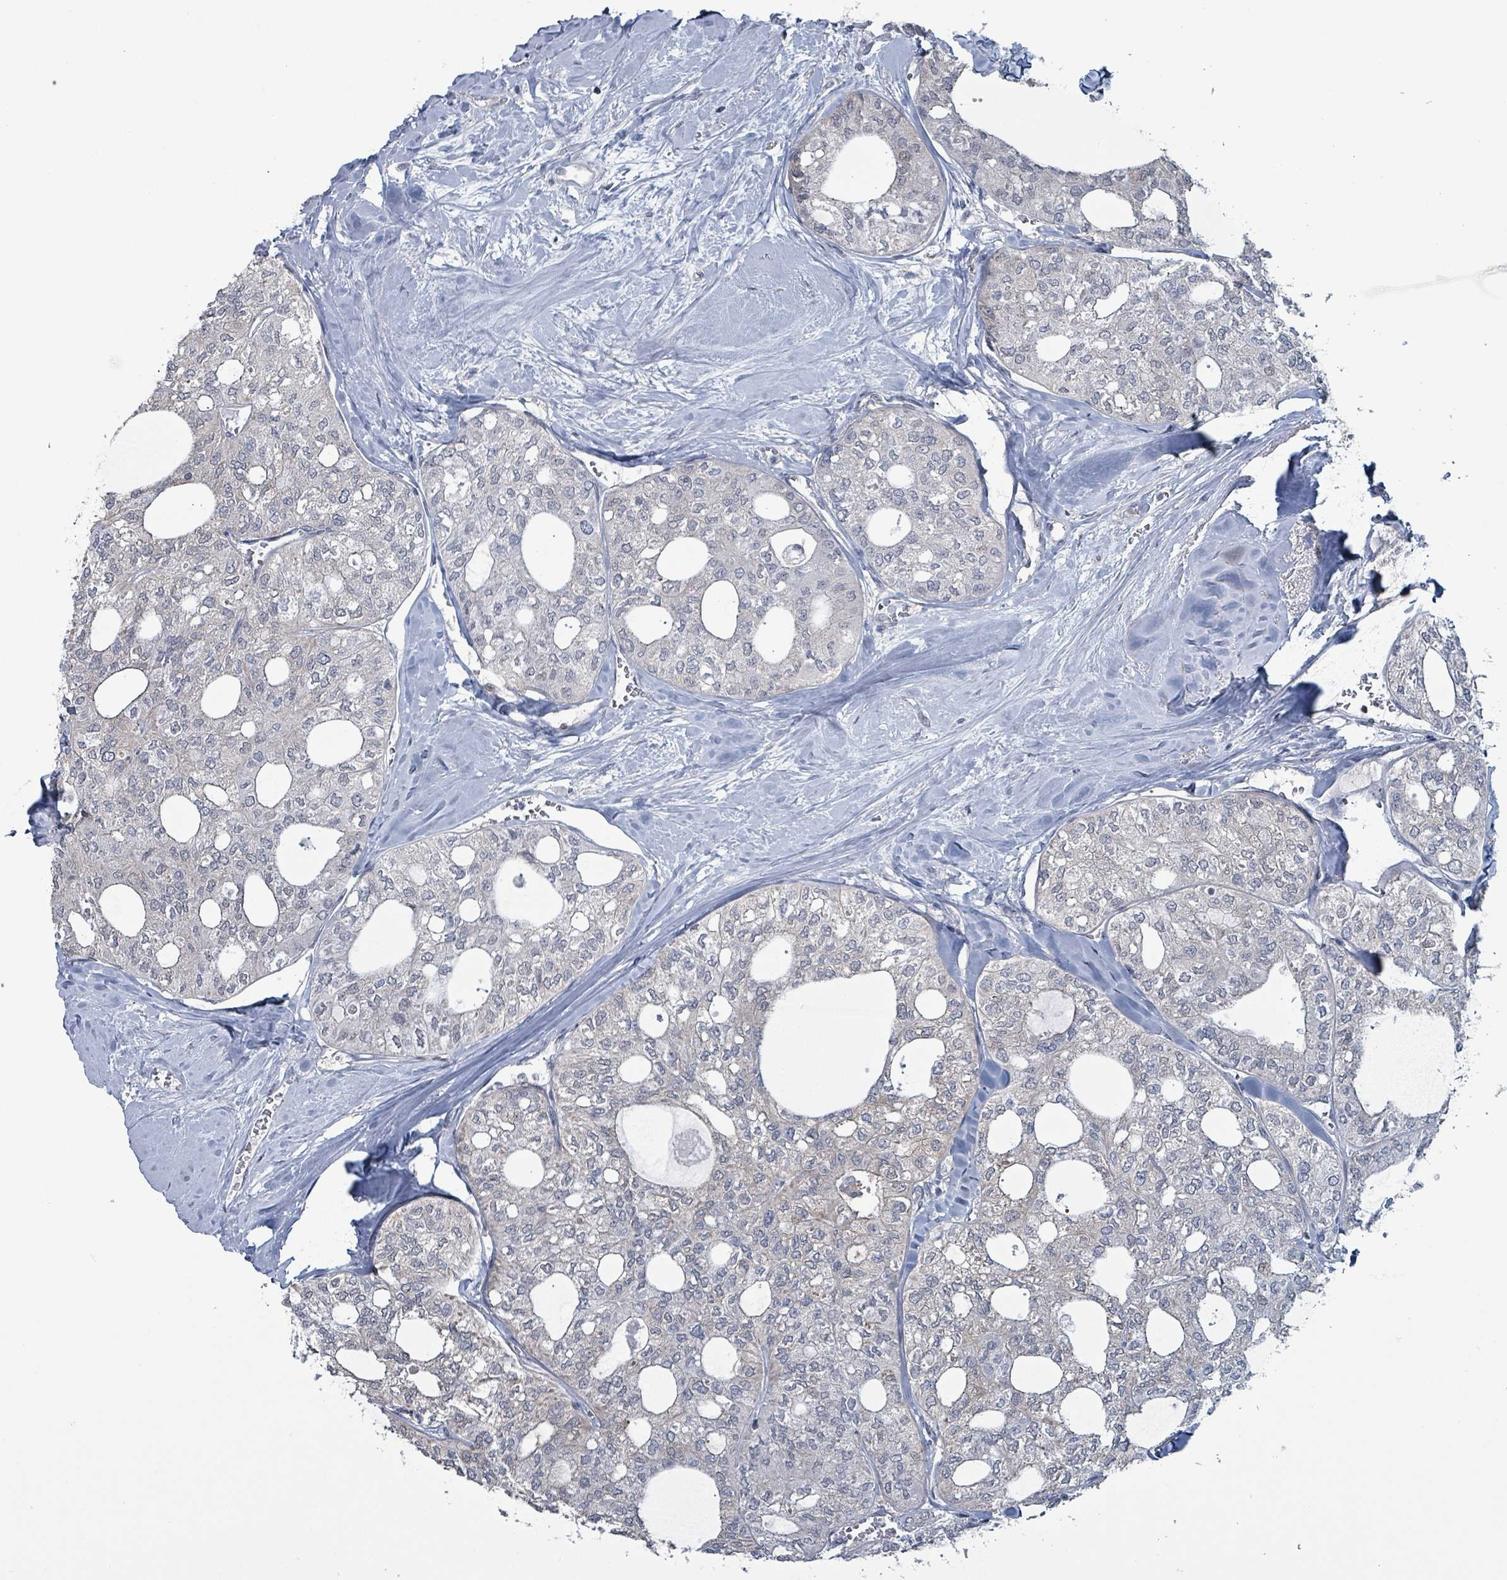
{"staining": {"intensity": "negative", "quantity": "none", "location": "none"}, "tissue": "thyroid cancer", "cell_type": "Tumor cells", "image_type": "cancer", "snomed": [{"axis": "morphology", "description": "Follicular adenoma carcinoma, NOS"}, {"axis": "topography", "description": "Thyroid gland"}], "caption": "High magnification brightfield microscopy of thyroid cancer stained with DAB (brown) and counterstained with hematoxylin (blue): tumor cells show no significant positivity. (DAB (3,3'-diaminobenzidine) immunohistochemistry (IHC) with hematoxylin counter stain).", "gene": "BIVM", "patient": {"sex": "male", "age": 75}}